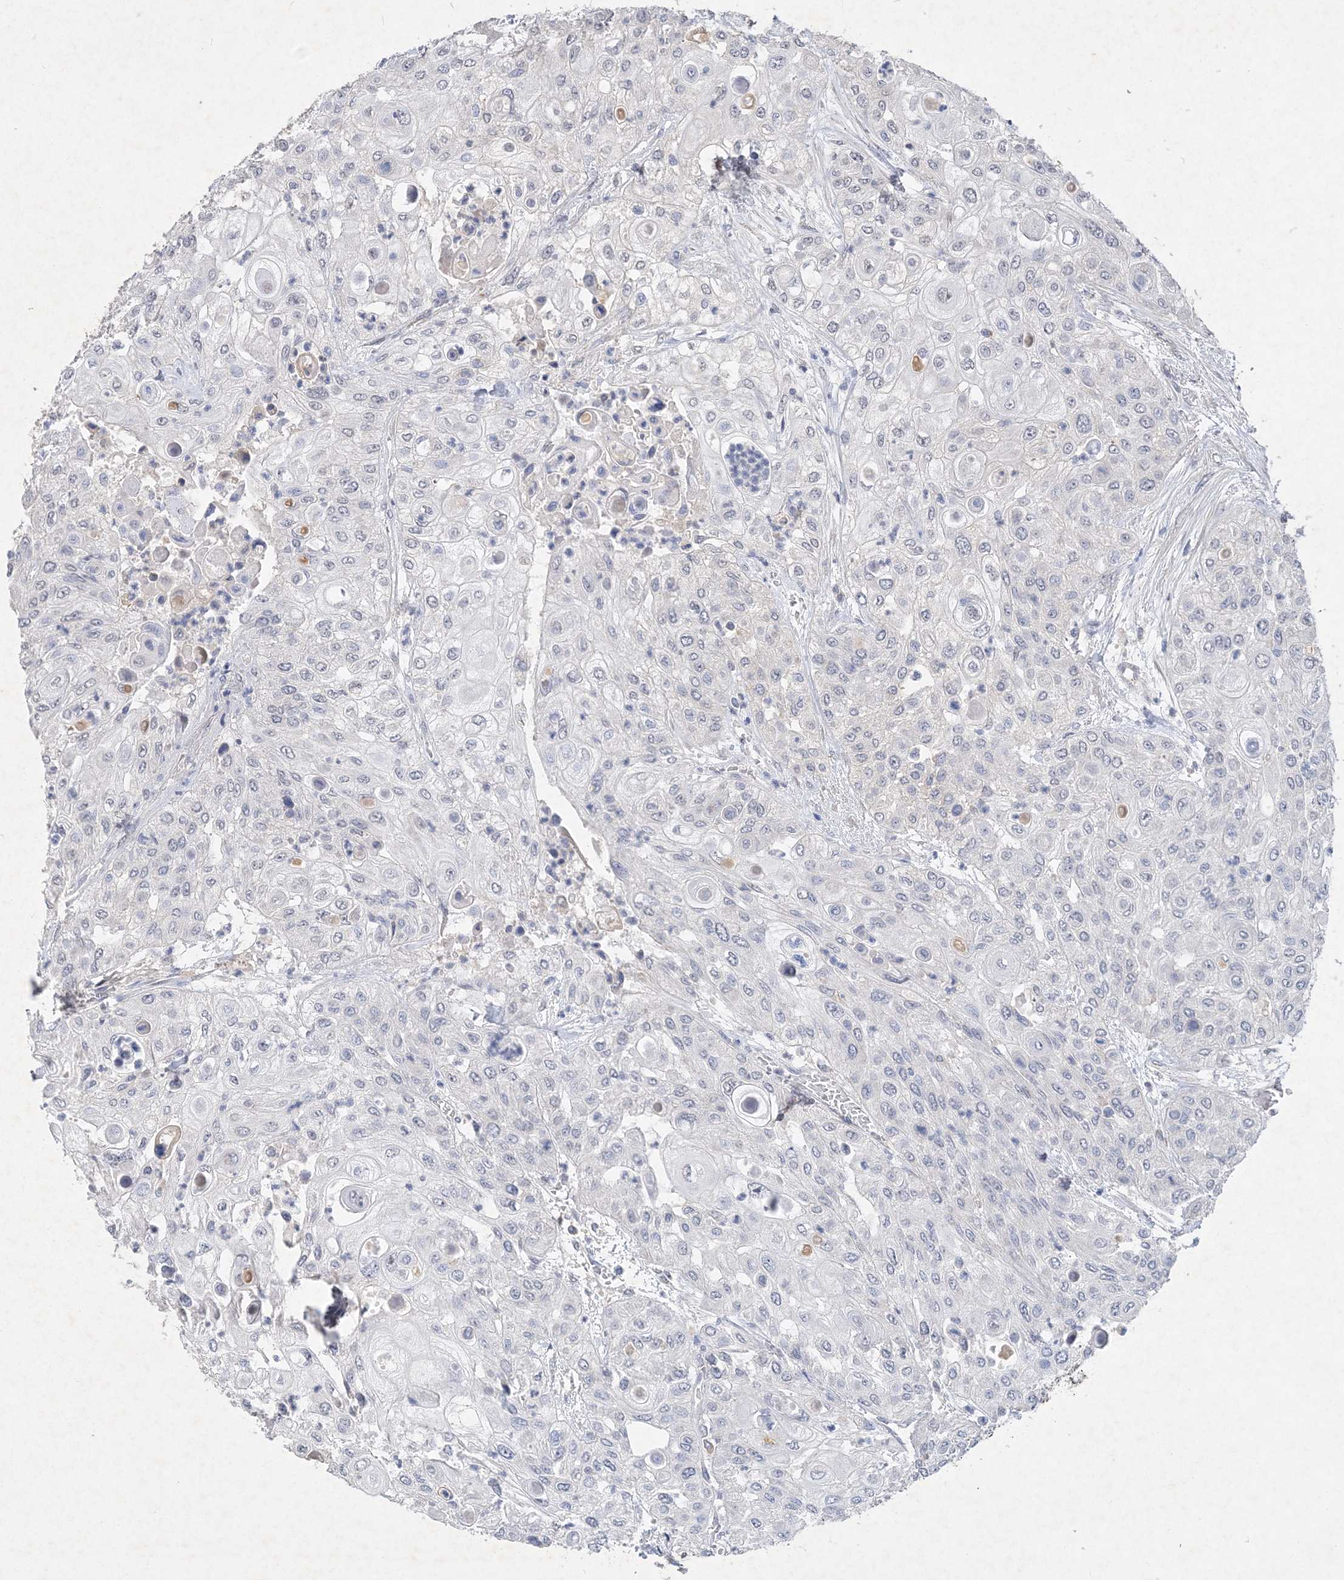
{"staining": {"intensity": "negative", "quantity": "none", "location": "none"}, "tissue": "urothelial cancer", "cell_type": "Tumor cells", "image_type": "cancer", "snomed": [{"axis": "morphology", "description": "Urothelial carcinoma, High grade"}, {"axis": "topography", "description": "Urinary bladder"}], "caption": "DAB immunohistochemical staining of high-grade urothelial carcinoma reveals no significant expression in tumor cells.", "gene": "C11orf58", "patient": {"sex": "female", "age": 79}}